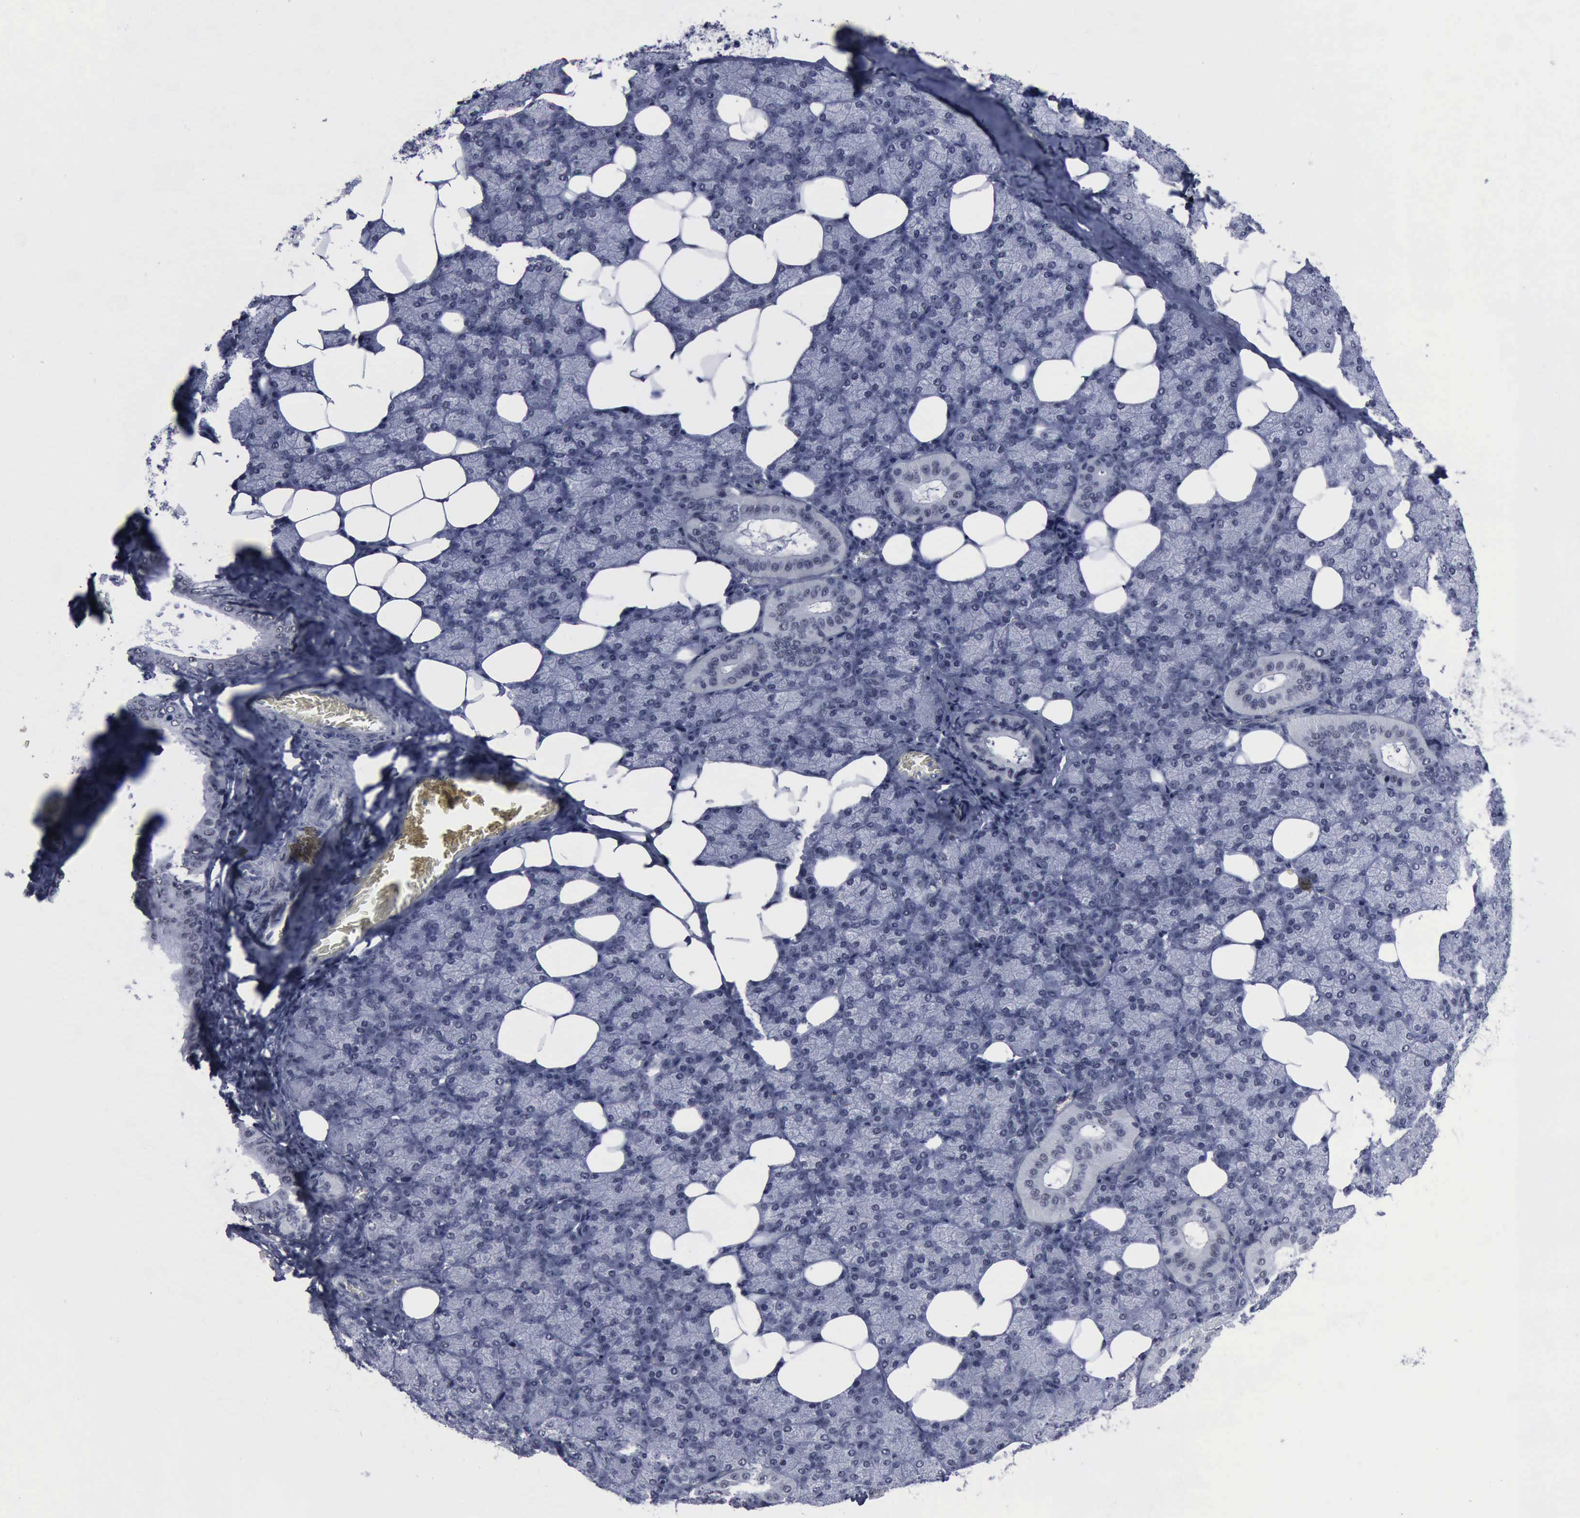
{"staining": {"intensity": "negative", "quantity": "none", "location": "none"}, "tissue": "salivary gland", "cell_type": "Glandular cells", "image_type": "normal", "snomed": [{"axis": "morphology", "description": "Normal tissue, NOS"}, {"axis": "topography", "description": "Lymph node"}, {"axis": "topography", "description": "Salivary gland"}], "caption": "Glandular cells show no significant expression in normal salivary gland. The staining was performed using DAB (3,3'-diaminobenzidine) to visualize the protein expression in brown, while the nuclei were stained in blue with hematoxylin (Magnification: 20x).", "gene": "BRD1", "patient": {"sex": "male", "age": 8}}